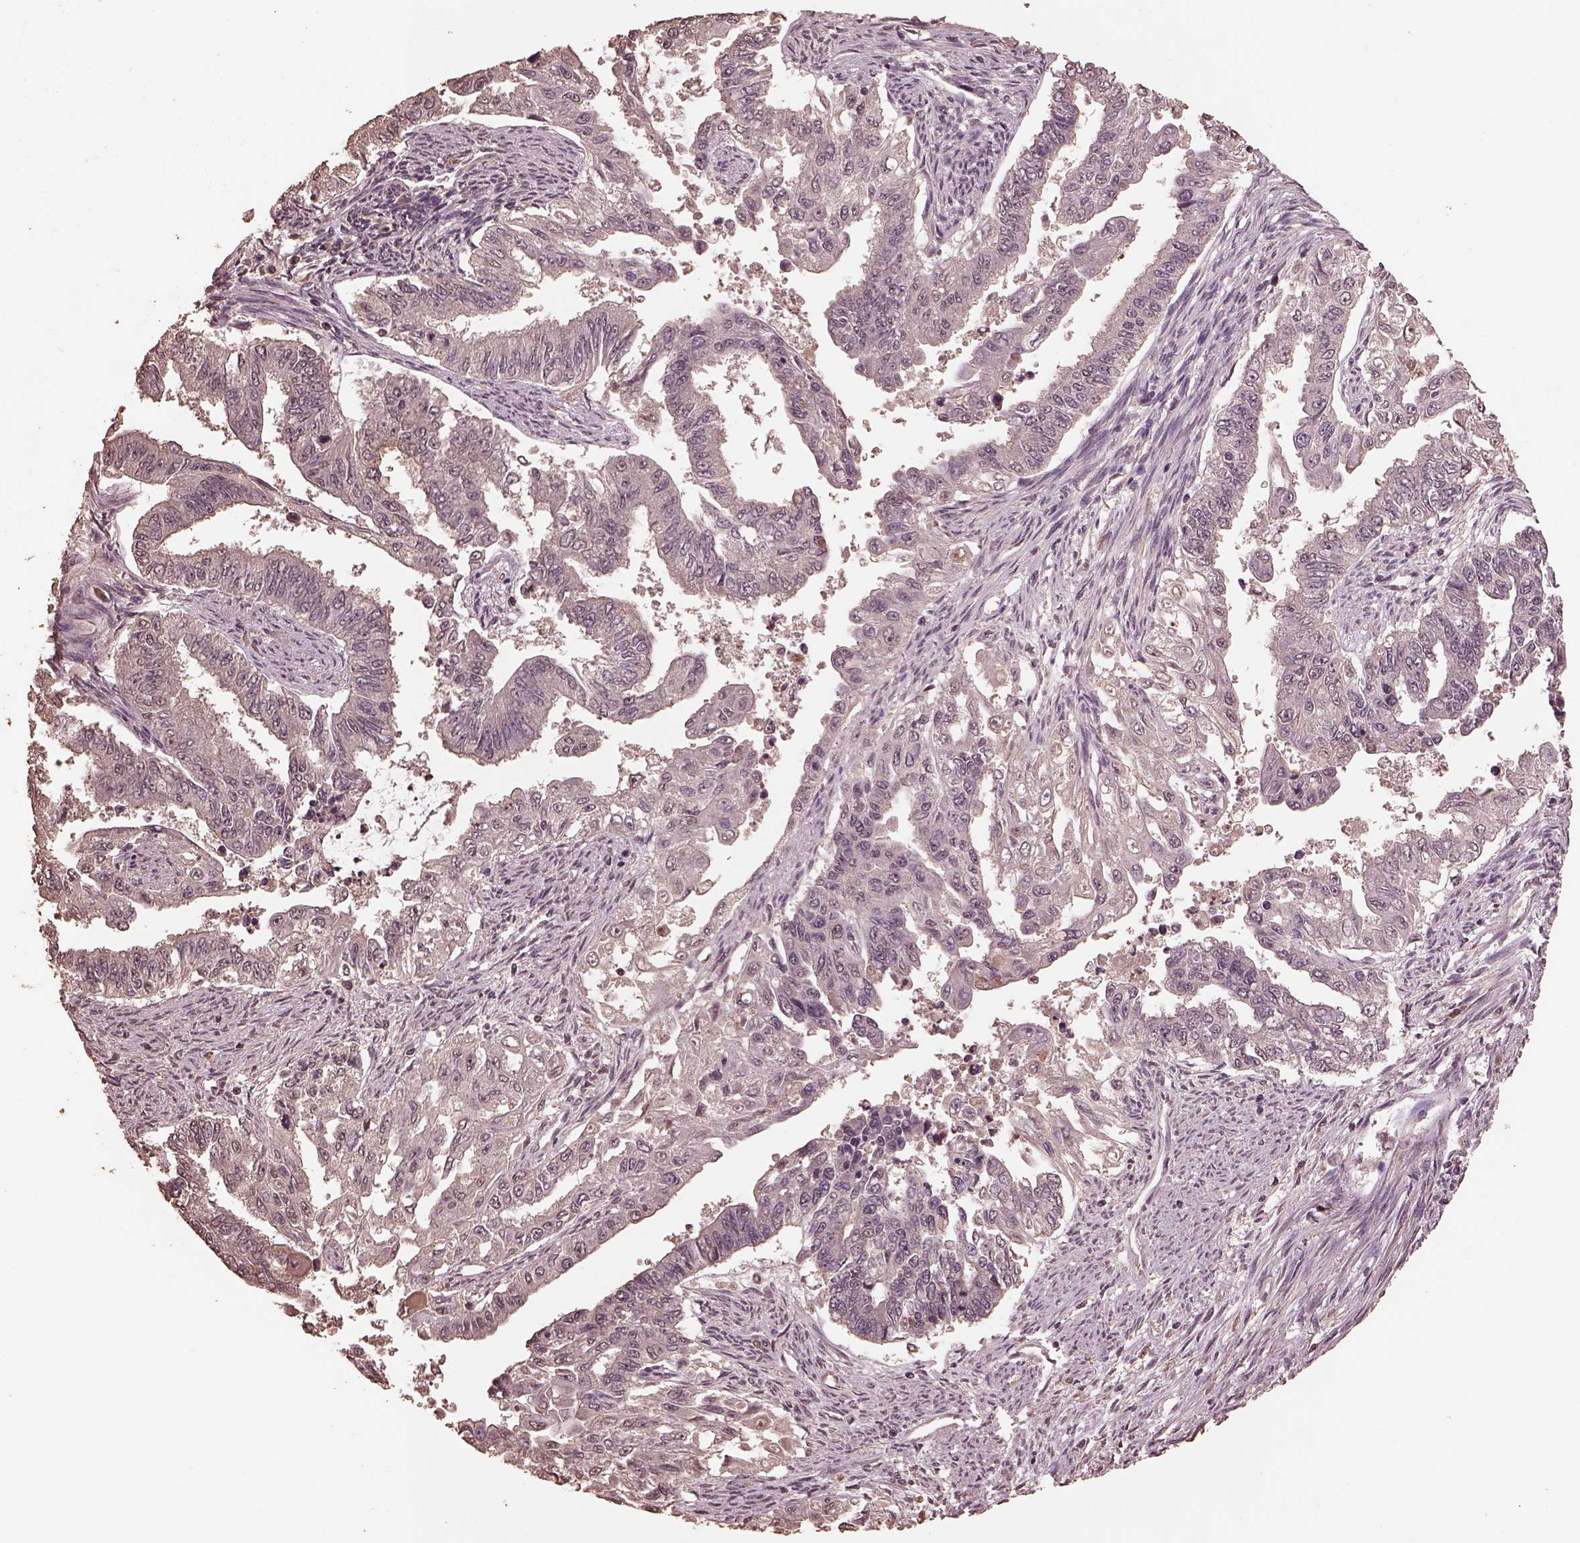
{"staining": {"intensity": "negative", "quantity": "none", "location": "none"}, "tissue": "endometrial cancer", "cell_type": "Tumor cells", "image_type": "cancer", "snomed": [{"axis": "morphology", "description": "Adenocarcinoma, NOS"}, {"axis": "topography", "description": "Uterus"}], "caption": "Tumor cells are negative for protein expression in human adenocarcinoma (endometrial).", "gene": "CPT1C", "patient": {"sex": "female", "age": 59}}